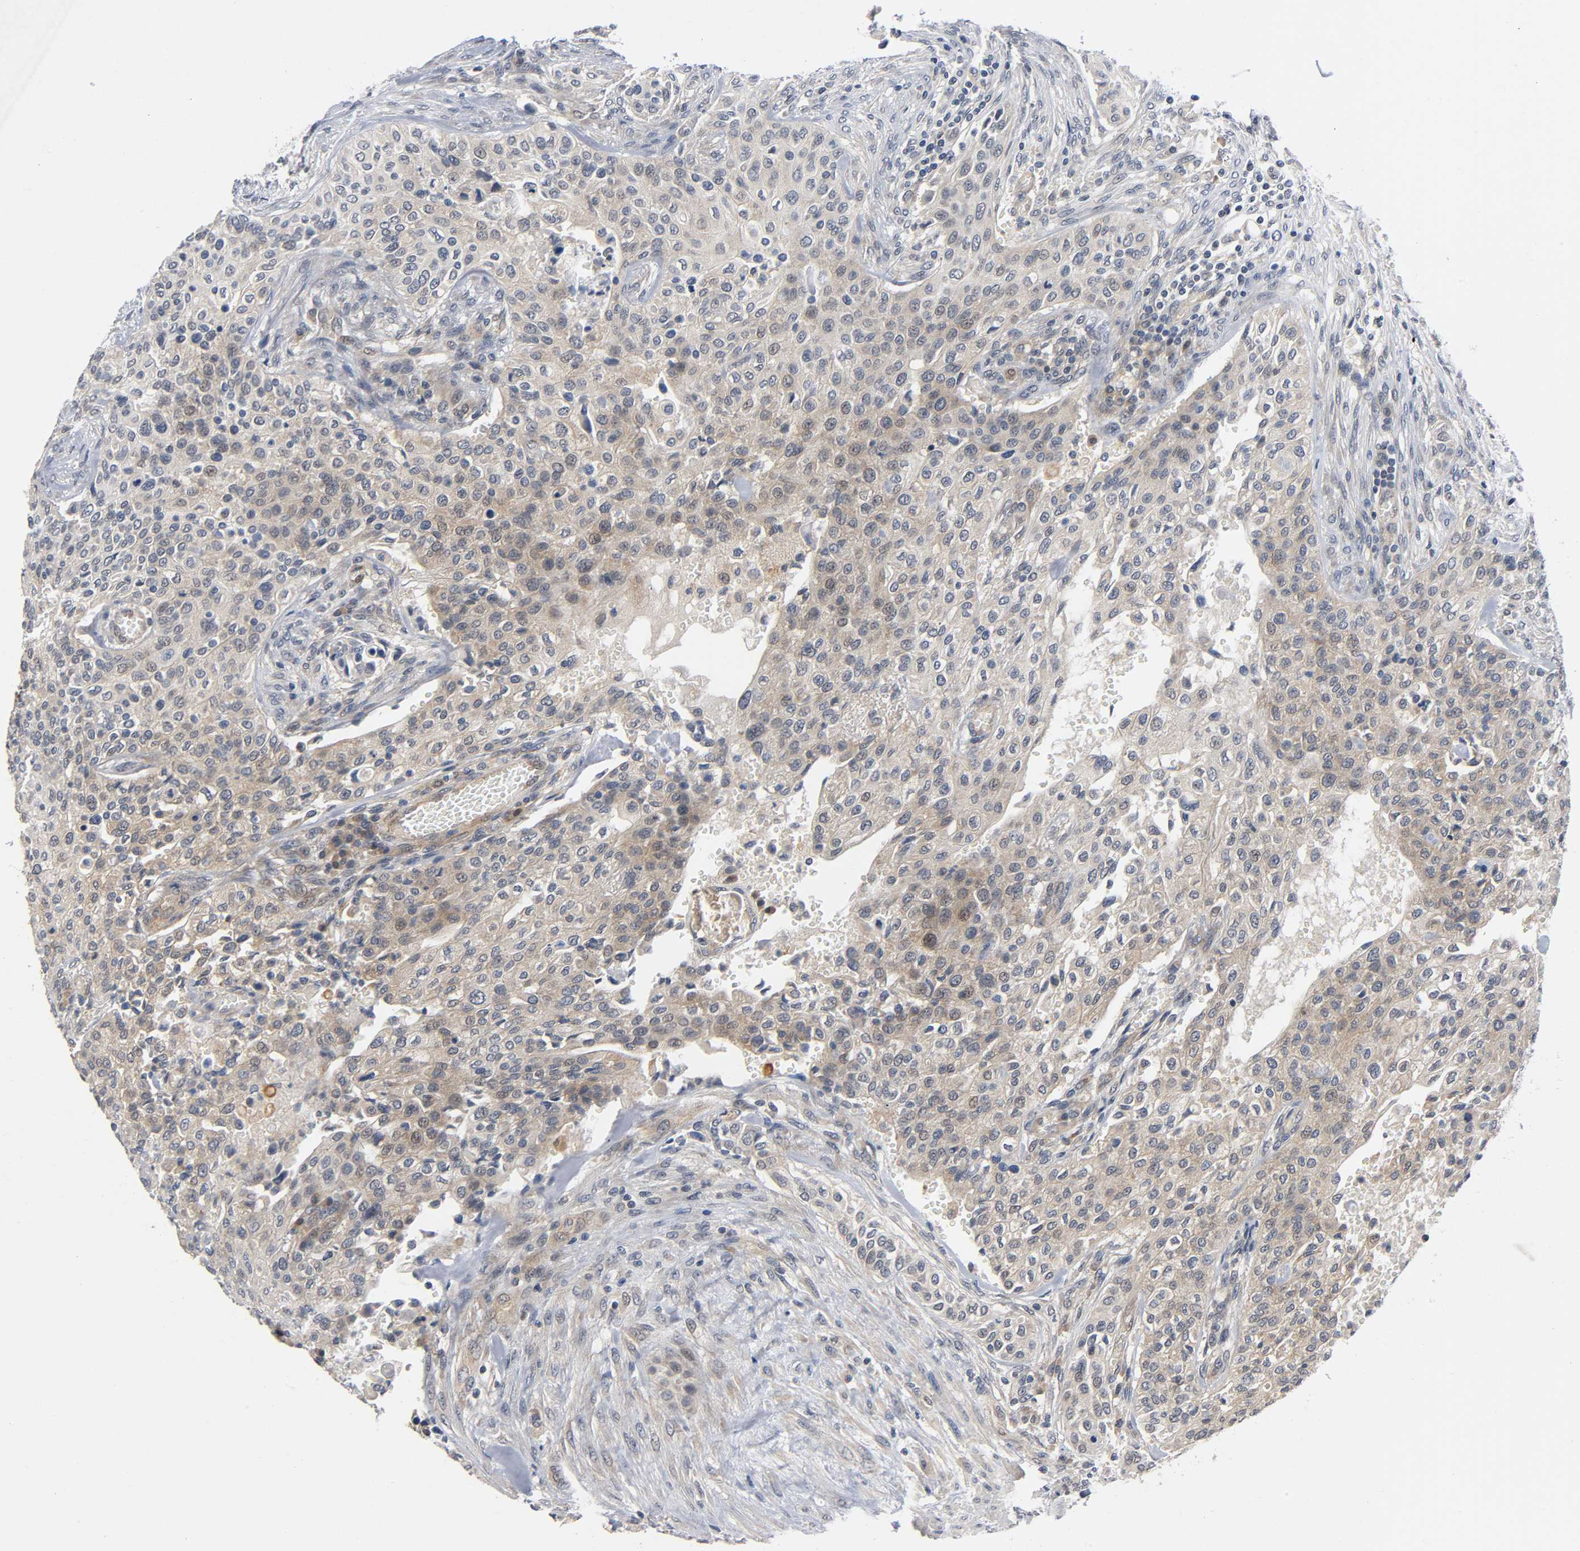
{"staining": {"intensity": "weak", "quantity": ">75%", "location": "cytoplasmic/membranous"}, "tissue": "urothelial cancer", "cell_type": "Tumor cells", "image_type": "cancer", "snomed": [{"axis": "morphology", "description": "Urothelial carcinoma, High grade"}, {"axis": "topography", "description": "Urinary bladder"}], "caption": "This histopathology image exhibits urothelial carcinoma (high-grade) stained with immunohistochemistry (IHC) to label a protein in brown. The cytoplasmic/membranous of tumor cells show weak positivity for the protein. Nuclei are counter-stained blue.", "gene": "MAPK8", "patient": {"sex": "male", "age": 74}}